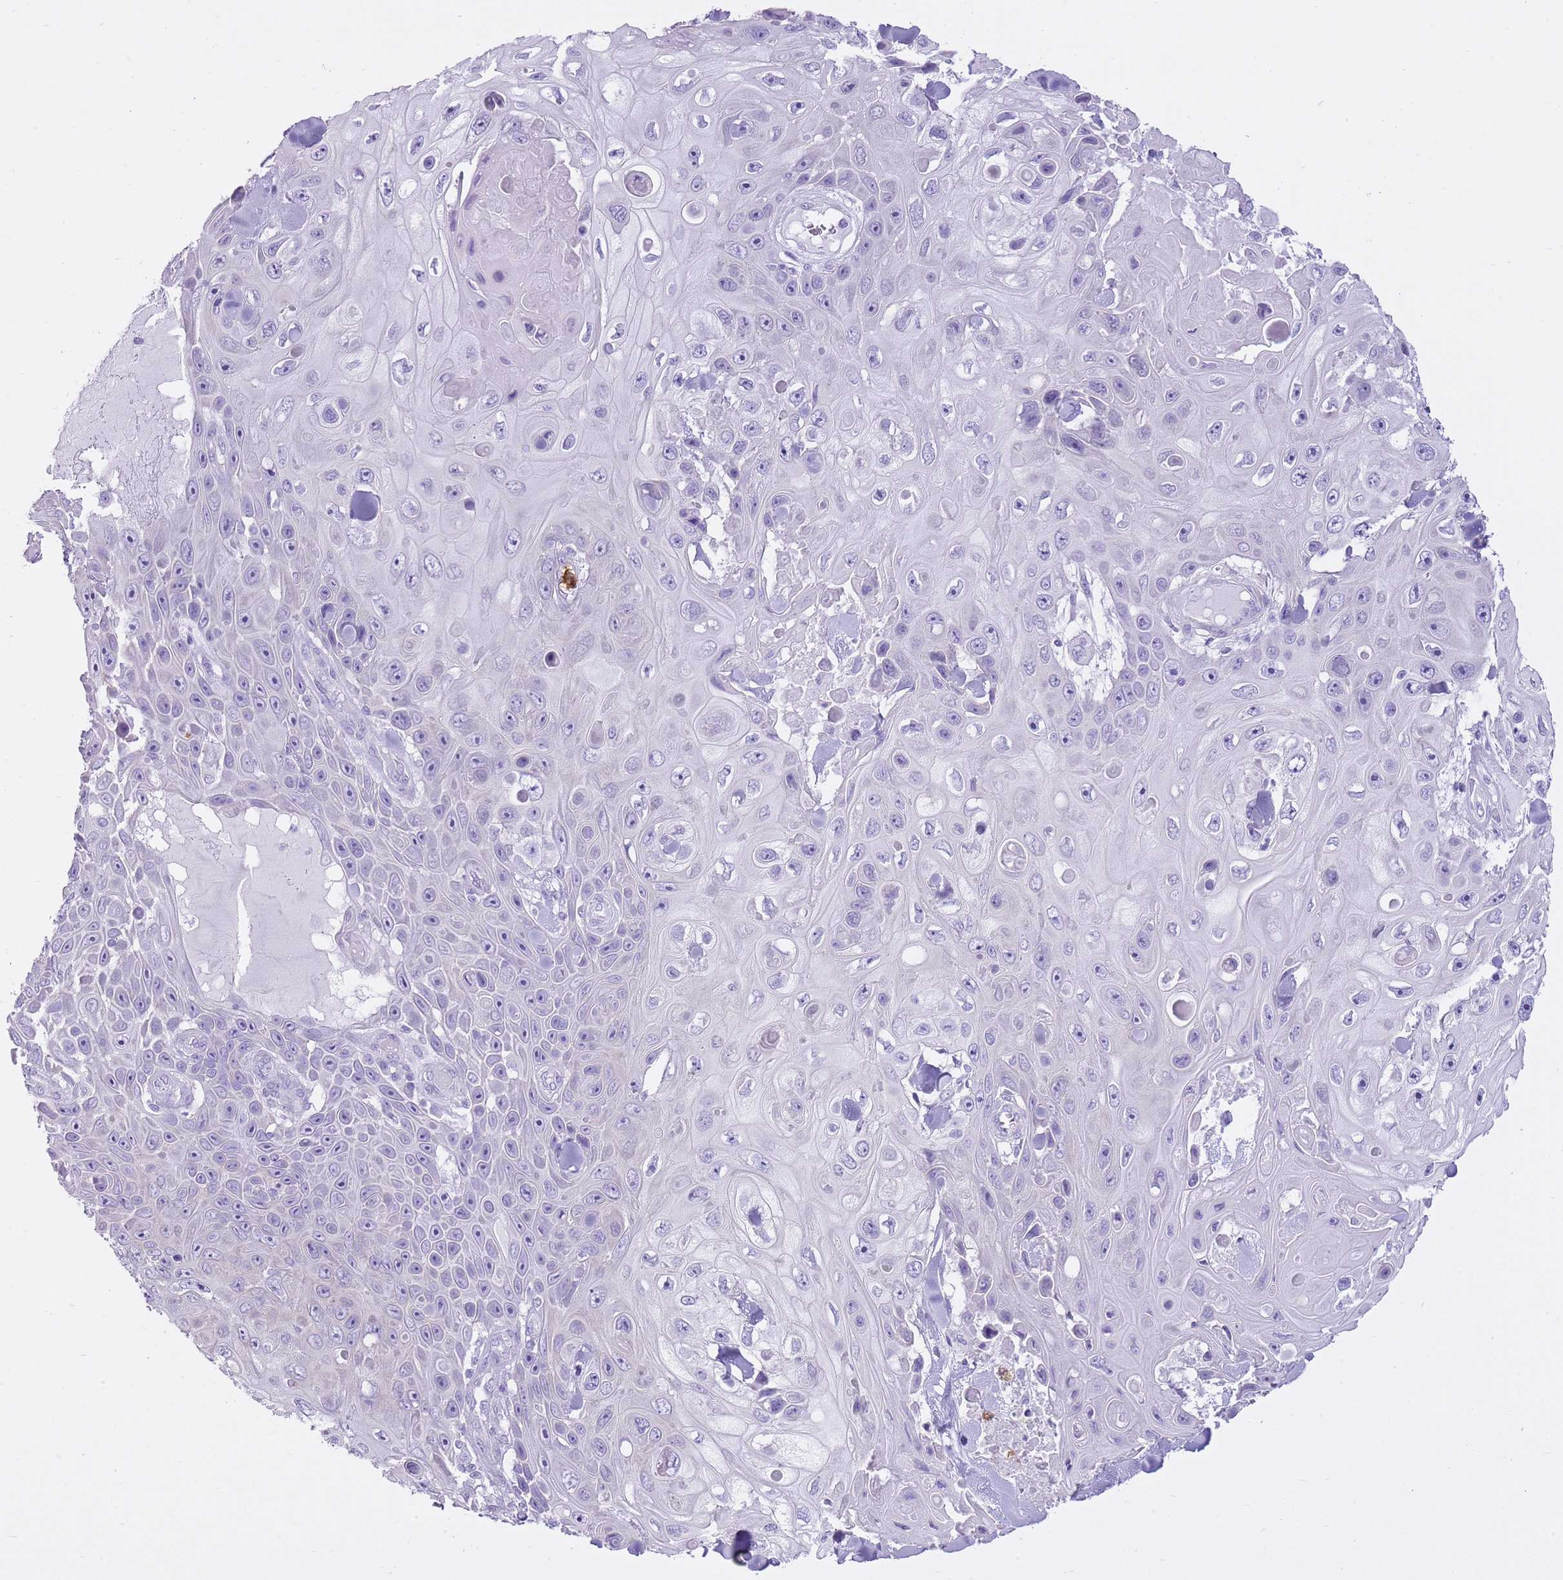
{"staining": {"intensity": "negative", "quantity": "none", "location": "none"}, "tissue": "skin cancer", "cell_type": "Tumor cells", "image_type": "cancer", "snomed": [{"axis": "morphology", "description": "Squamous cell carcinoma, NOS"}, {"axis": "topography", "description": "Skin"}], "caption": "This is an IHC image of skin cancer (squamous cell carcinoma). There is no expression in tumor cells.", "gene": "CD177", "patient": {"sex": "male", "age": 82}}